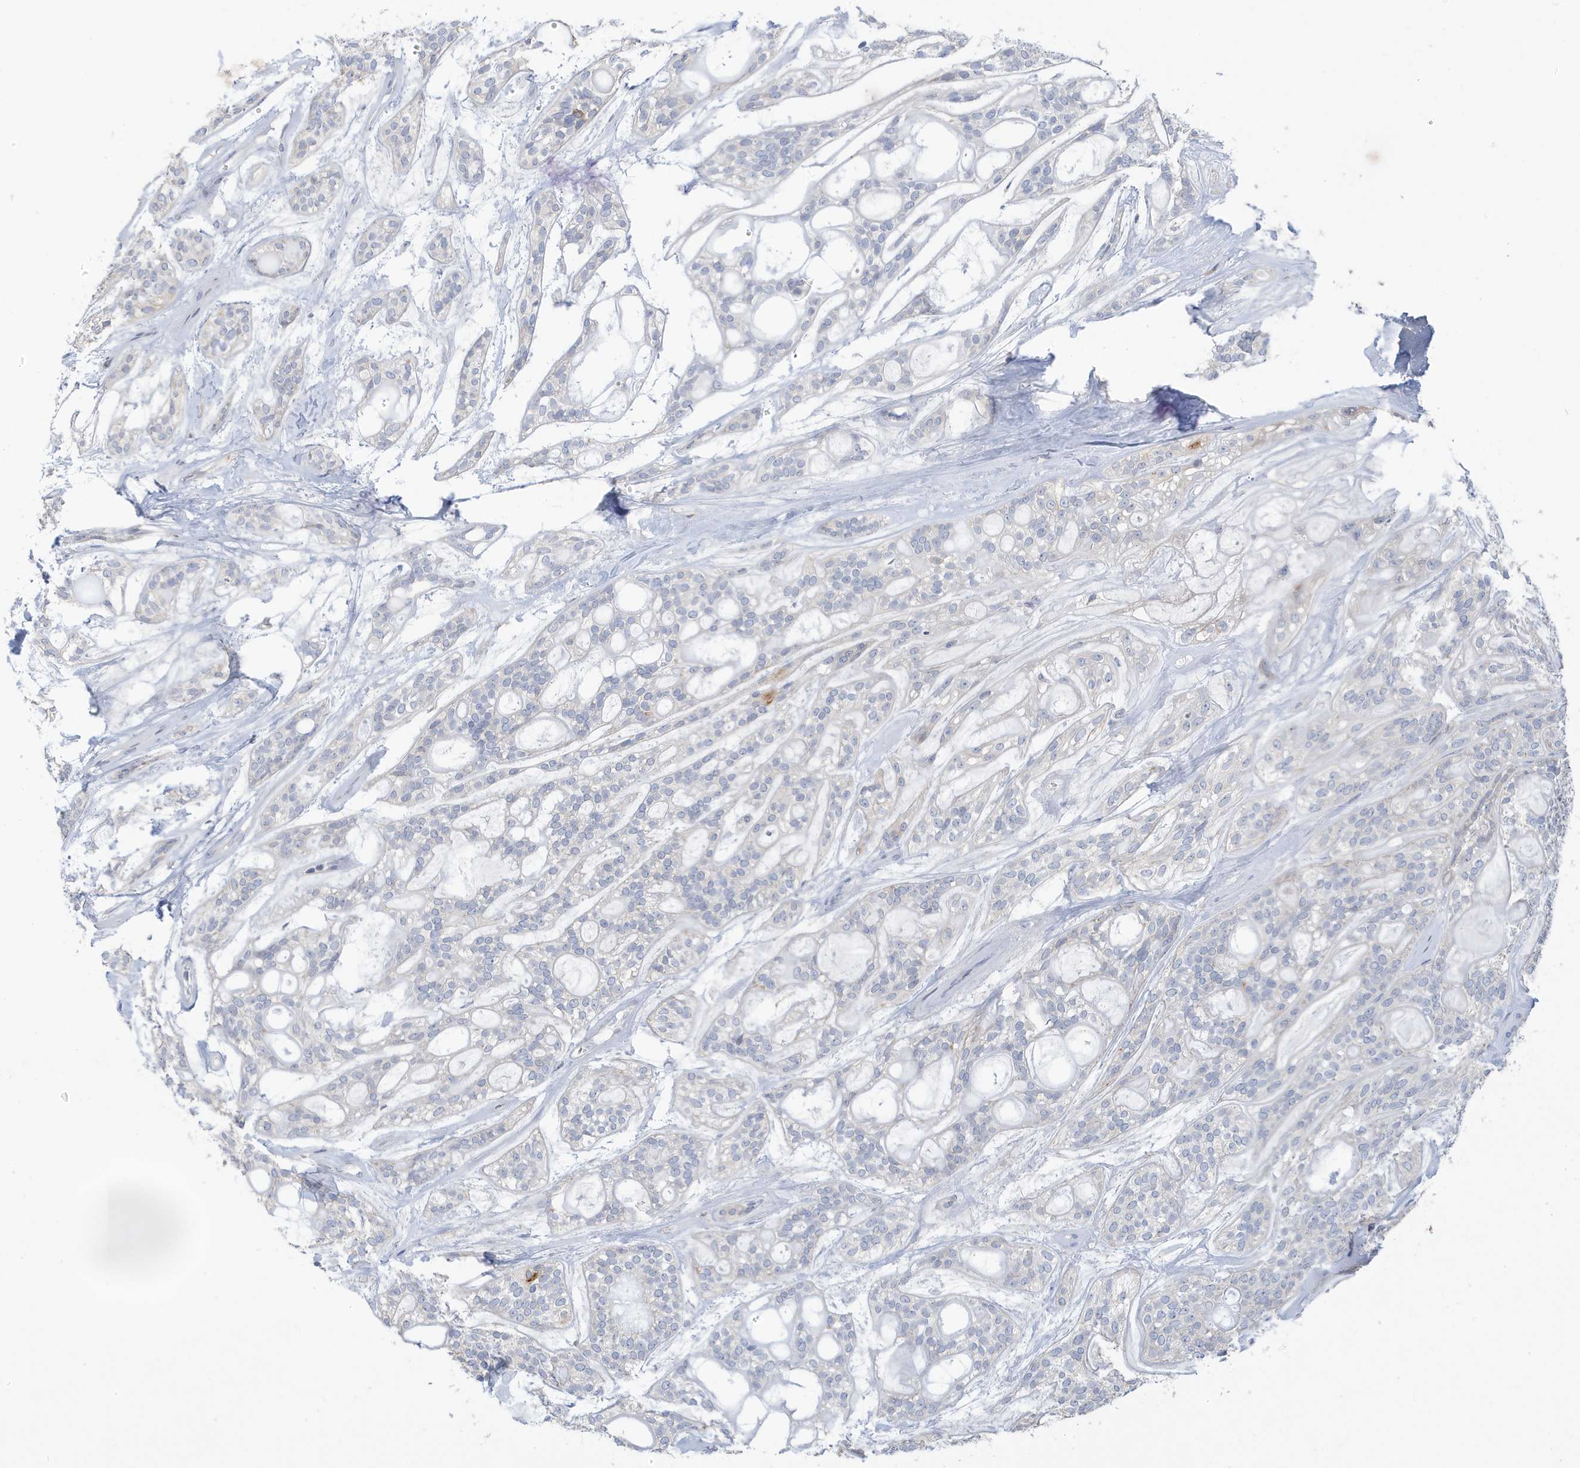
{"staining": {"intensity": "negative", "quantity": "none", "location": "none"}, "tissue": "head and neck cancer", "cell_type": "Tumor cells", "image_type": "cancer", "snomed": [{"axis": "morphology", "description": "Adenocarcinoma, NOS"}, {"axis": "topography", "description": "Head-Neck"}], "caption": "Micrograph shows no significant protein staining in tumor cells of head and neck cancer.", "gene": "ATP13A5", "patient": {"sex": "male", "age": 66}}